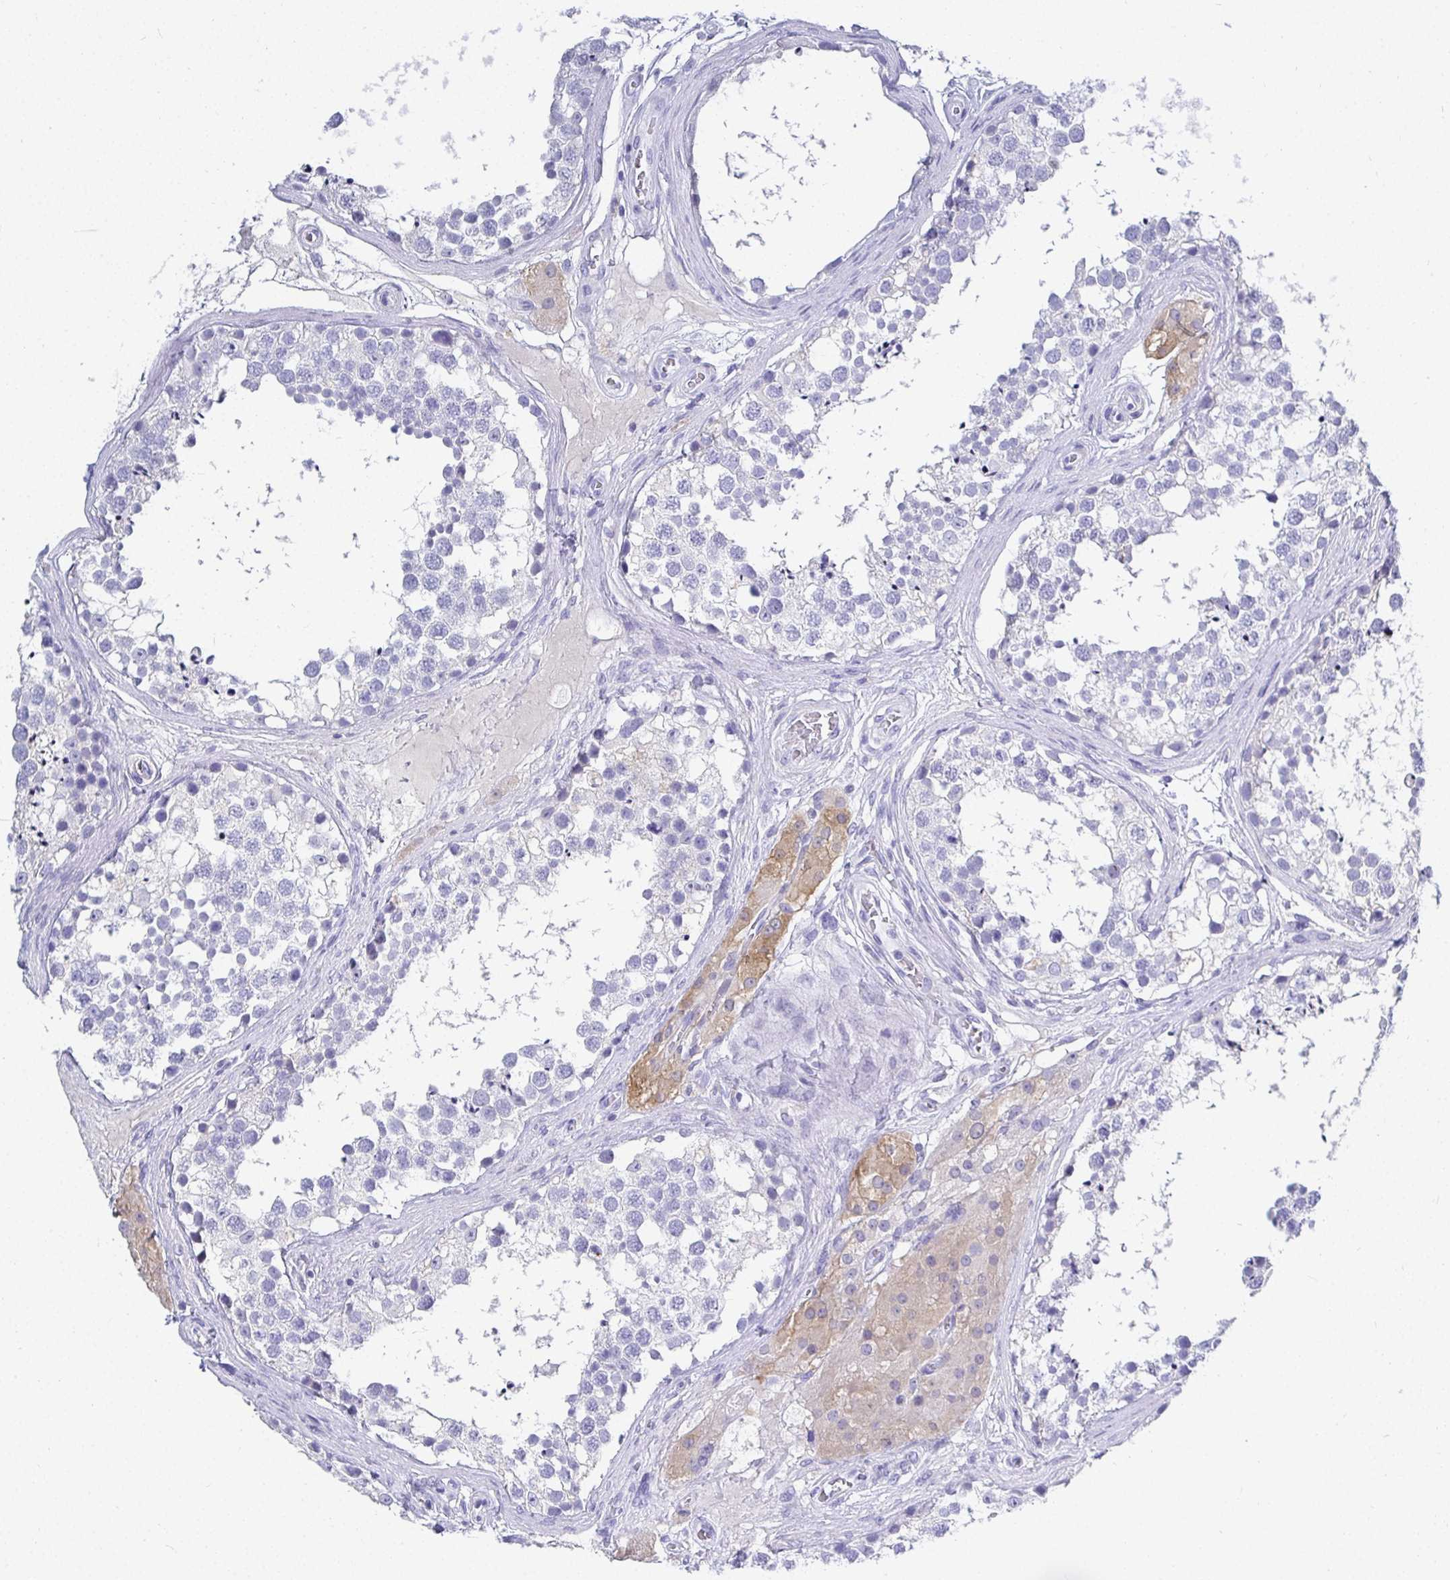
{"staining": {"intensity": "negative", "quantity": "none", "location": "none"}, "tissue": "testis", "cell_type": "Cells in seminiferous ducts", "image_type": "normal", "snomed": [{"axis": "morphology", "description": "Normal tissue, NOS"}, {"axis": "morphology", "description": "Seminoma, NOS"}, {"axis": "topography", "description": "Testis"}], "caption": "The photomicrograph shows no staining of cells in seminiferous ducts in normal testis. (DAB immunohistochemistry (IHC) with hematoxylin counter stain).", "gene": "TMEM241", "patient": {"sex": "male", "age": 65}}